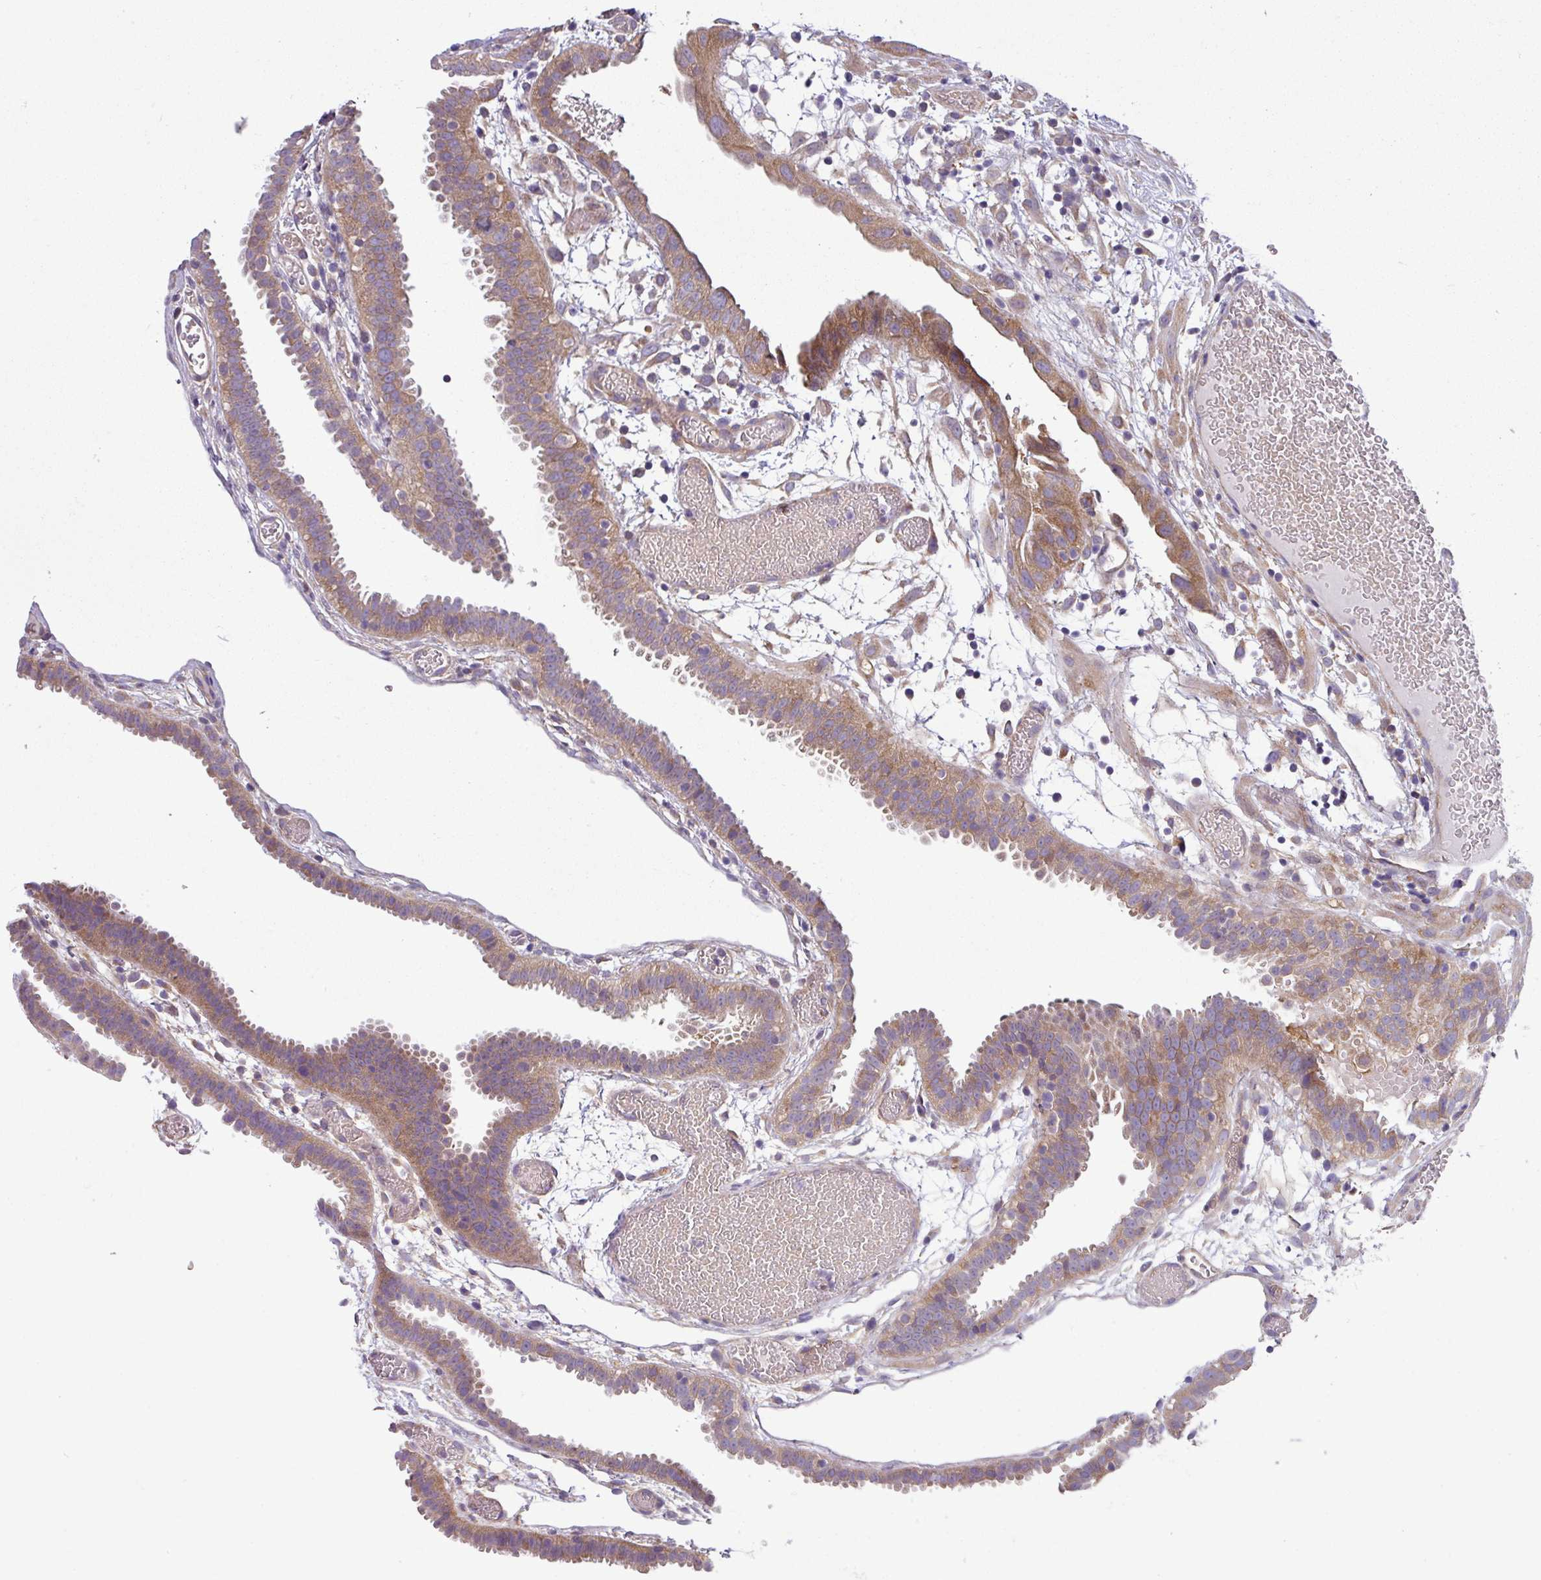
{"staining": {"intensity": "moderate", "quantity": "25%-75%", "location": "cytoplasmic/membranous"}, "tissue": "fallopian tube", "cell_type": "Glandular cells", "image_type": "normal", "snomed": [{"axis": "morphology", "description": "Normal tissue, NOS"}, {"axis": "topography", "description": "Fallopian tube"}], "caption": "DAB immunohistochemical staining of benign fallopian tube demonstrates moderate cytoplasmic/membranous protein staining in approximately 25%-75% of glandular cells.", "gene": "SLC23A2", "patient": {"sex": "female", "age": 37}}